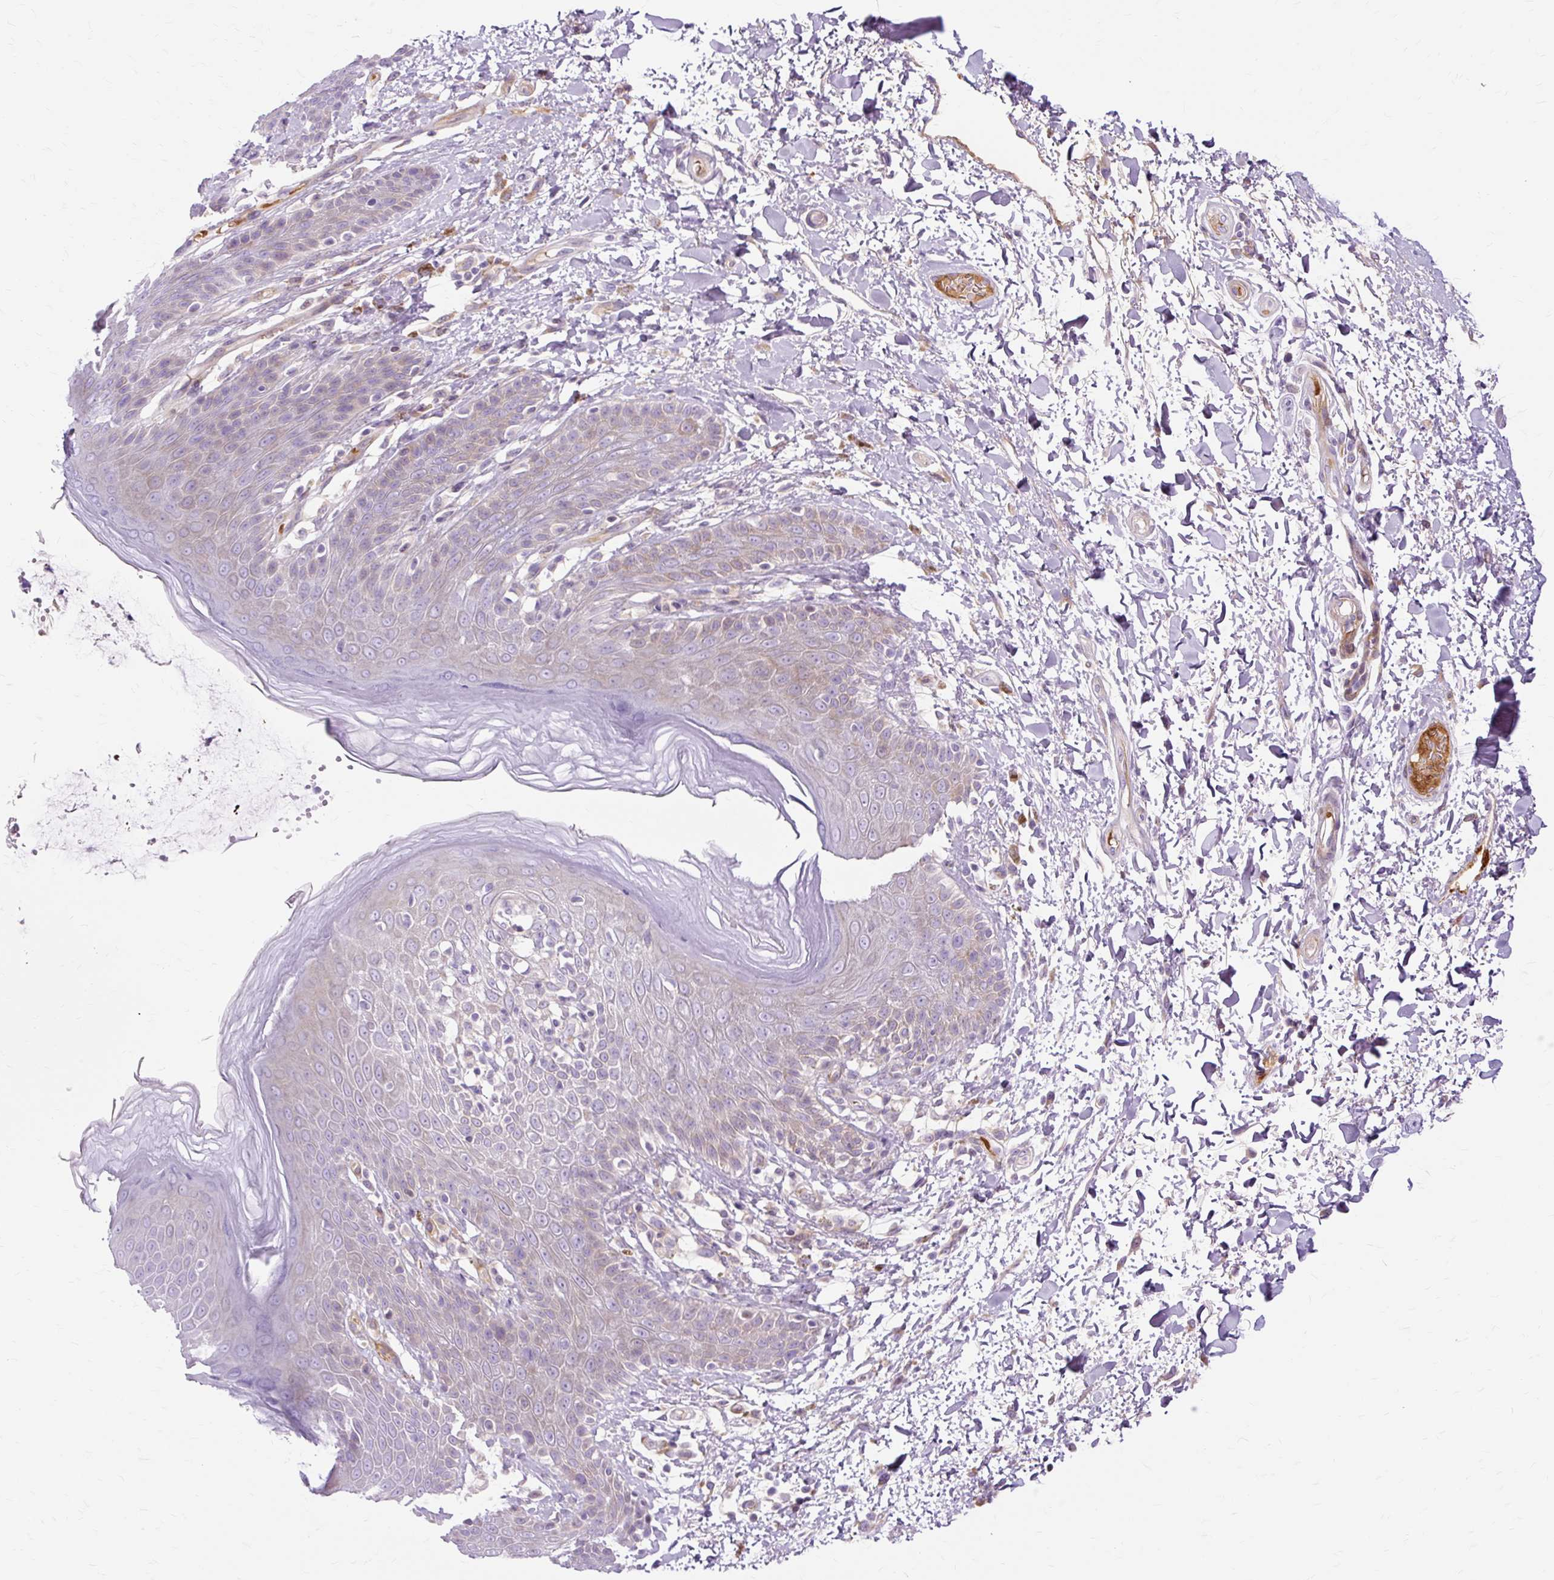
{"staining": {"intensity": "negative", "quantity": "none", "location": "none"}, "tissue": "skin", "cell_type": "Epidermal cells", "image_type": "normal", "snomed": [{"axis": "morphology", "description": "Normal tissue, NOS"}, {"axis": "topography", "description": "Peripheral nerve tissue"}], "caption": "This is an immunohistochemistry (IHC) image of benign human skin. There is no positivity in epidermal cells.", "gene": "DCTN4", "patient": {"sex": "male", "age": 51}}